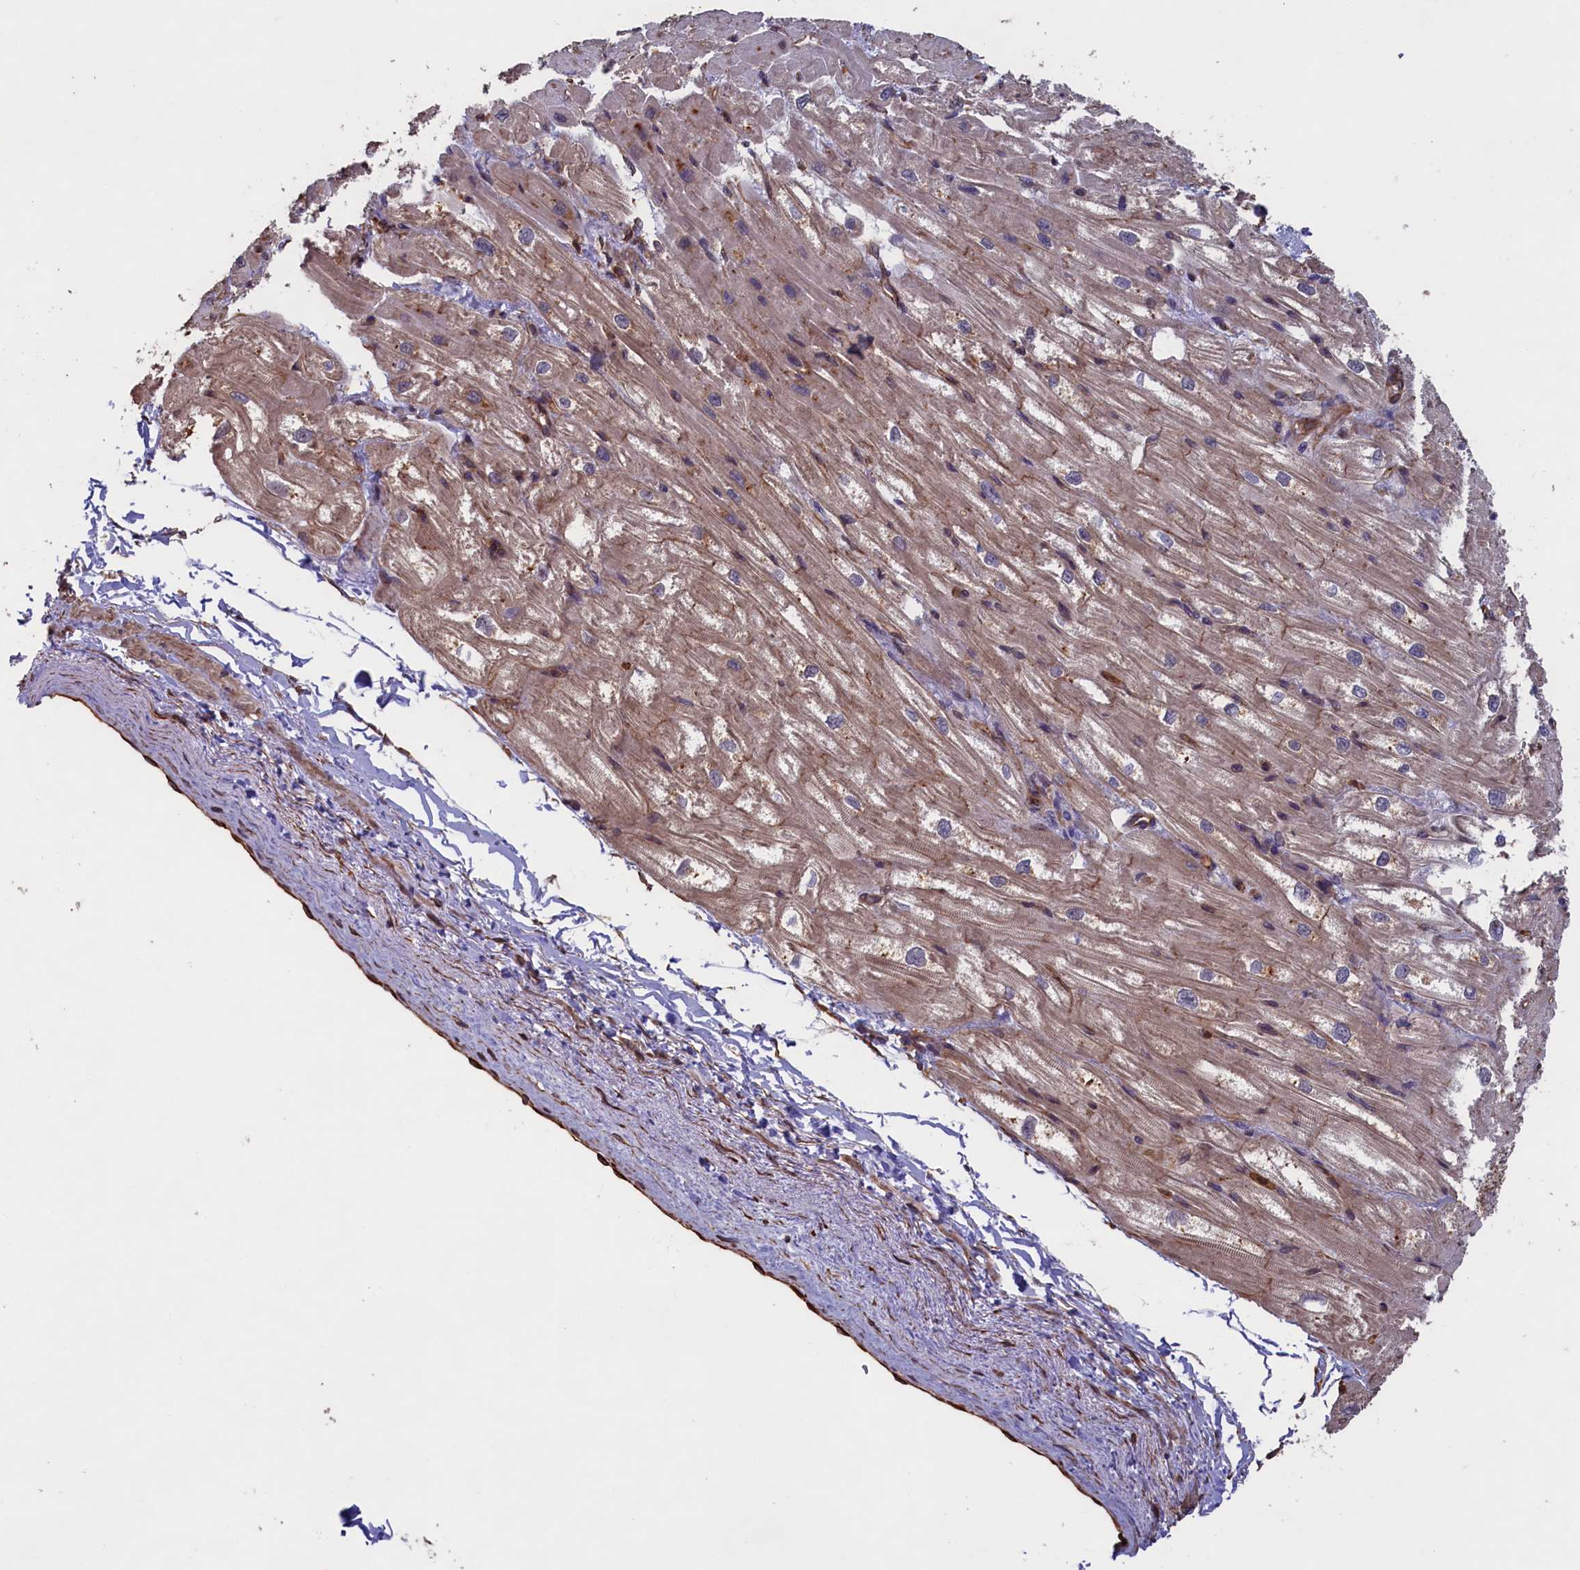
{"staining": {"intensity": "moderate", "quantity": "25%-75%", "location": "cytoplasmic/membranous"}, "tissue": "heart muscle", "cell_type": "Cardiomyocytes", "image_type": "normal", "snomed": [{"axis": "morphology", "description": "Normal tissue, NOS"}, {"axis": "topography", "description": "Heart"}], "caption": "Heart muscle stained with immunohistochemistry demonstrates moderate cytoplasmic/membranous staining in about 25%-75% of cardiomyocytes.", "gene": "CCDC124", "patient": {"sex": "male", "age": 50}}